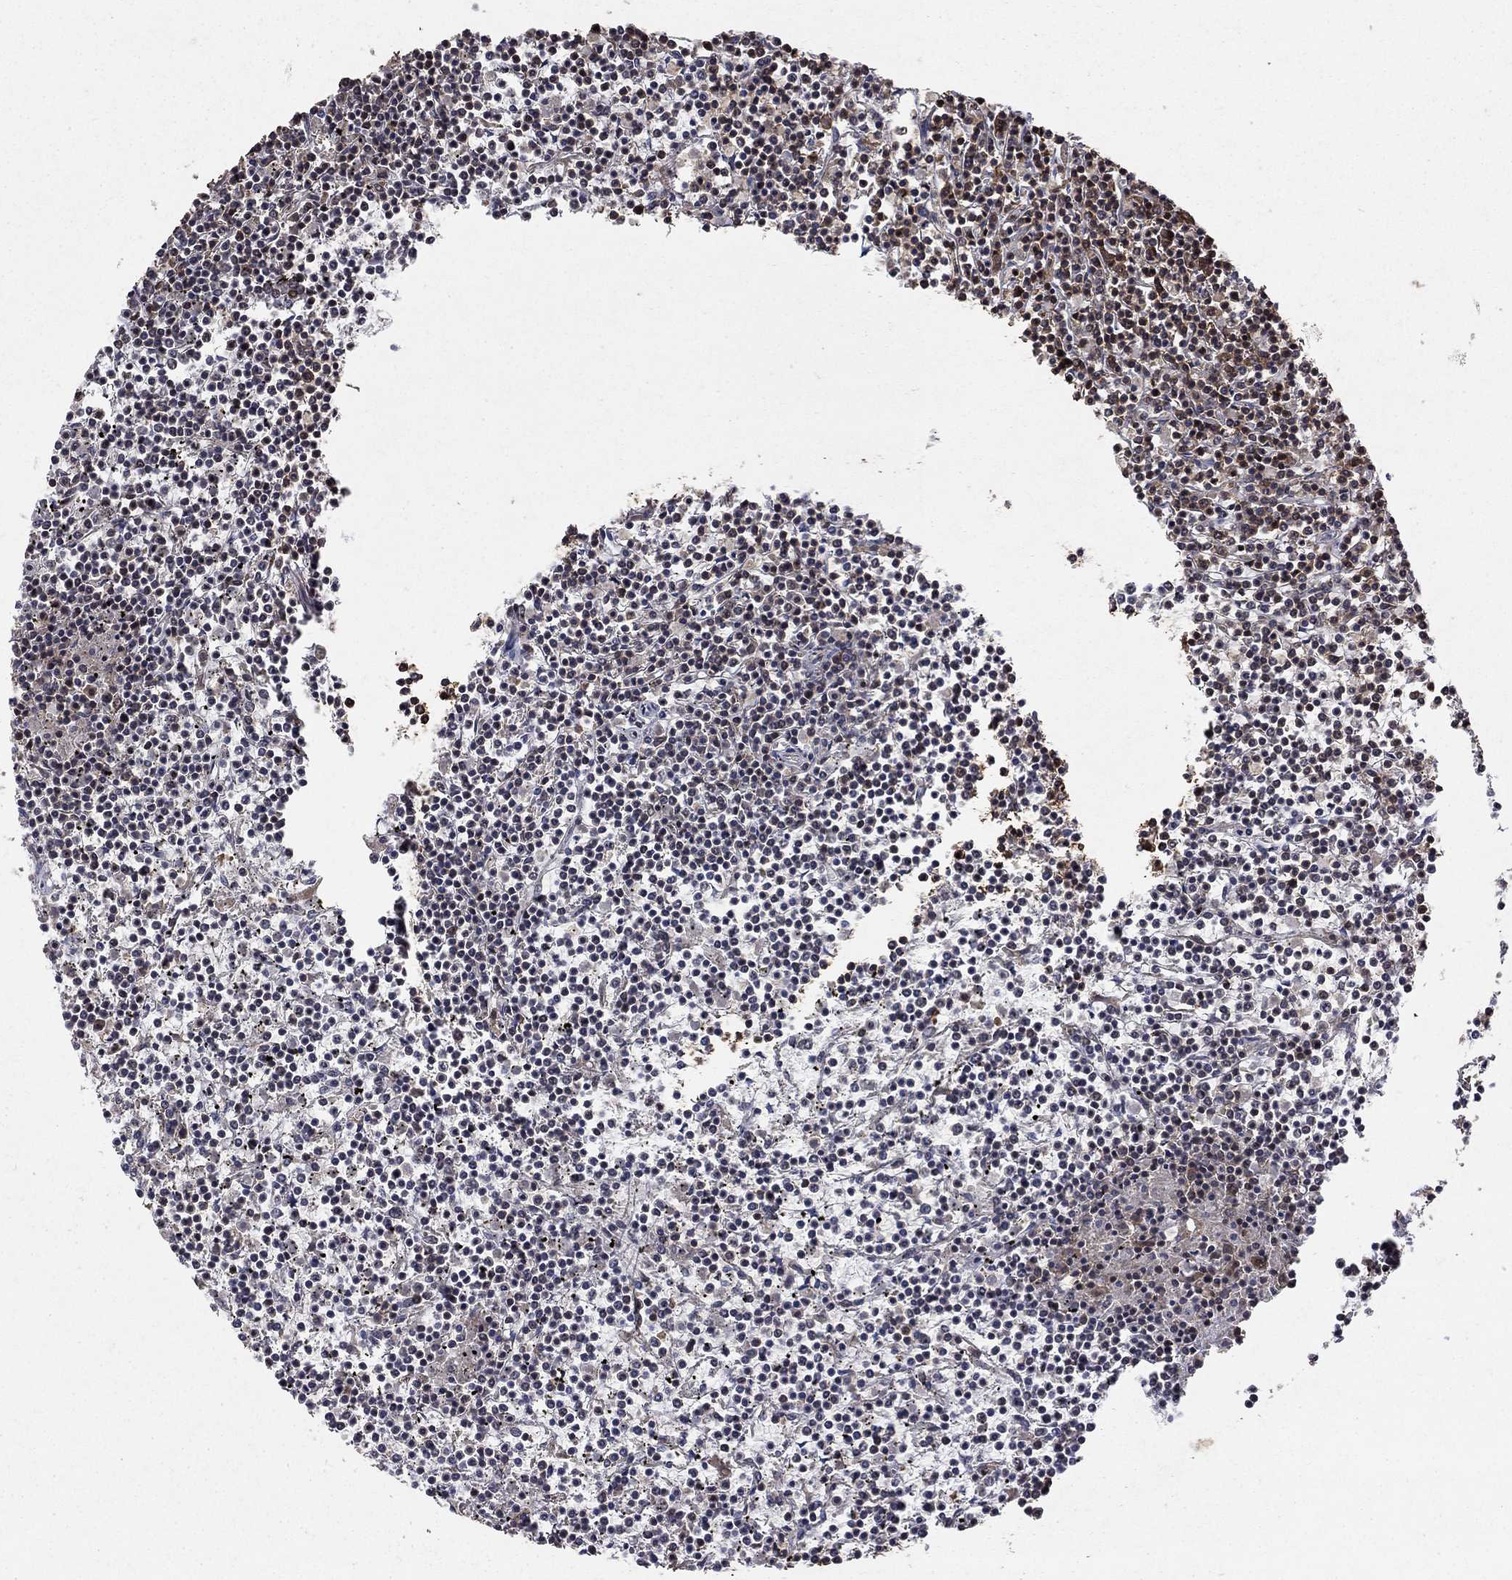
{"staining": {"intensity": "negative", "quantity": "none", "location": "none"}, "tissue": "lymphoma", "cell_type": "Tumor cells", "image_type": "cancer", "snomed": [{"axis": "morphology", "description": "Malignant lymphoma, non-Hodgkin's type, Low grade"}, {"axis": "topography", "description": "Spleen"}], "caption": "There is no significant expression in tumor cells of lymphoma.", "gene": "CCDC66", "patient": {"sex": "female", "age": 19}}